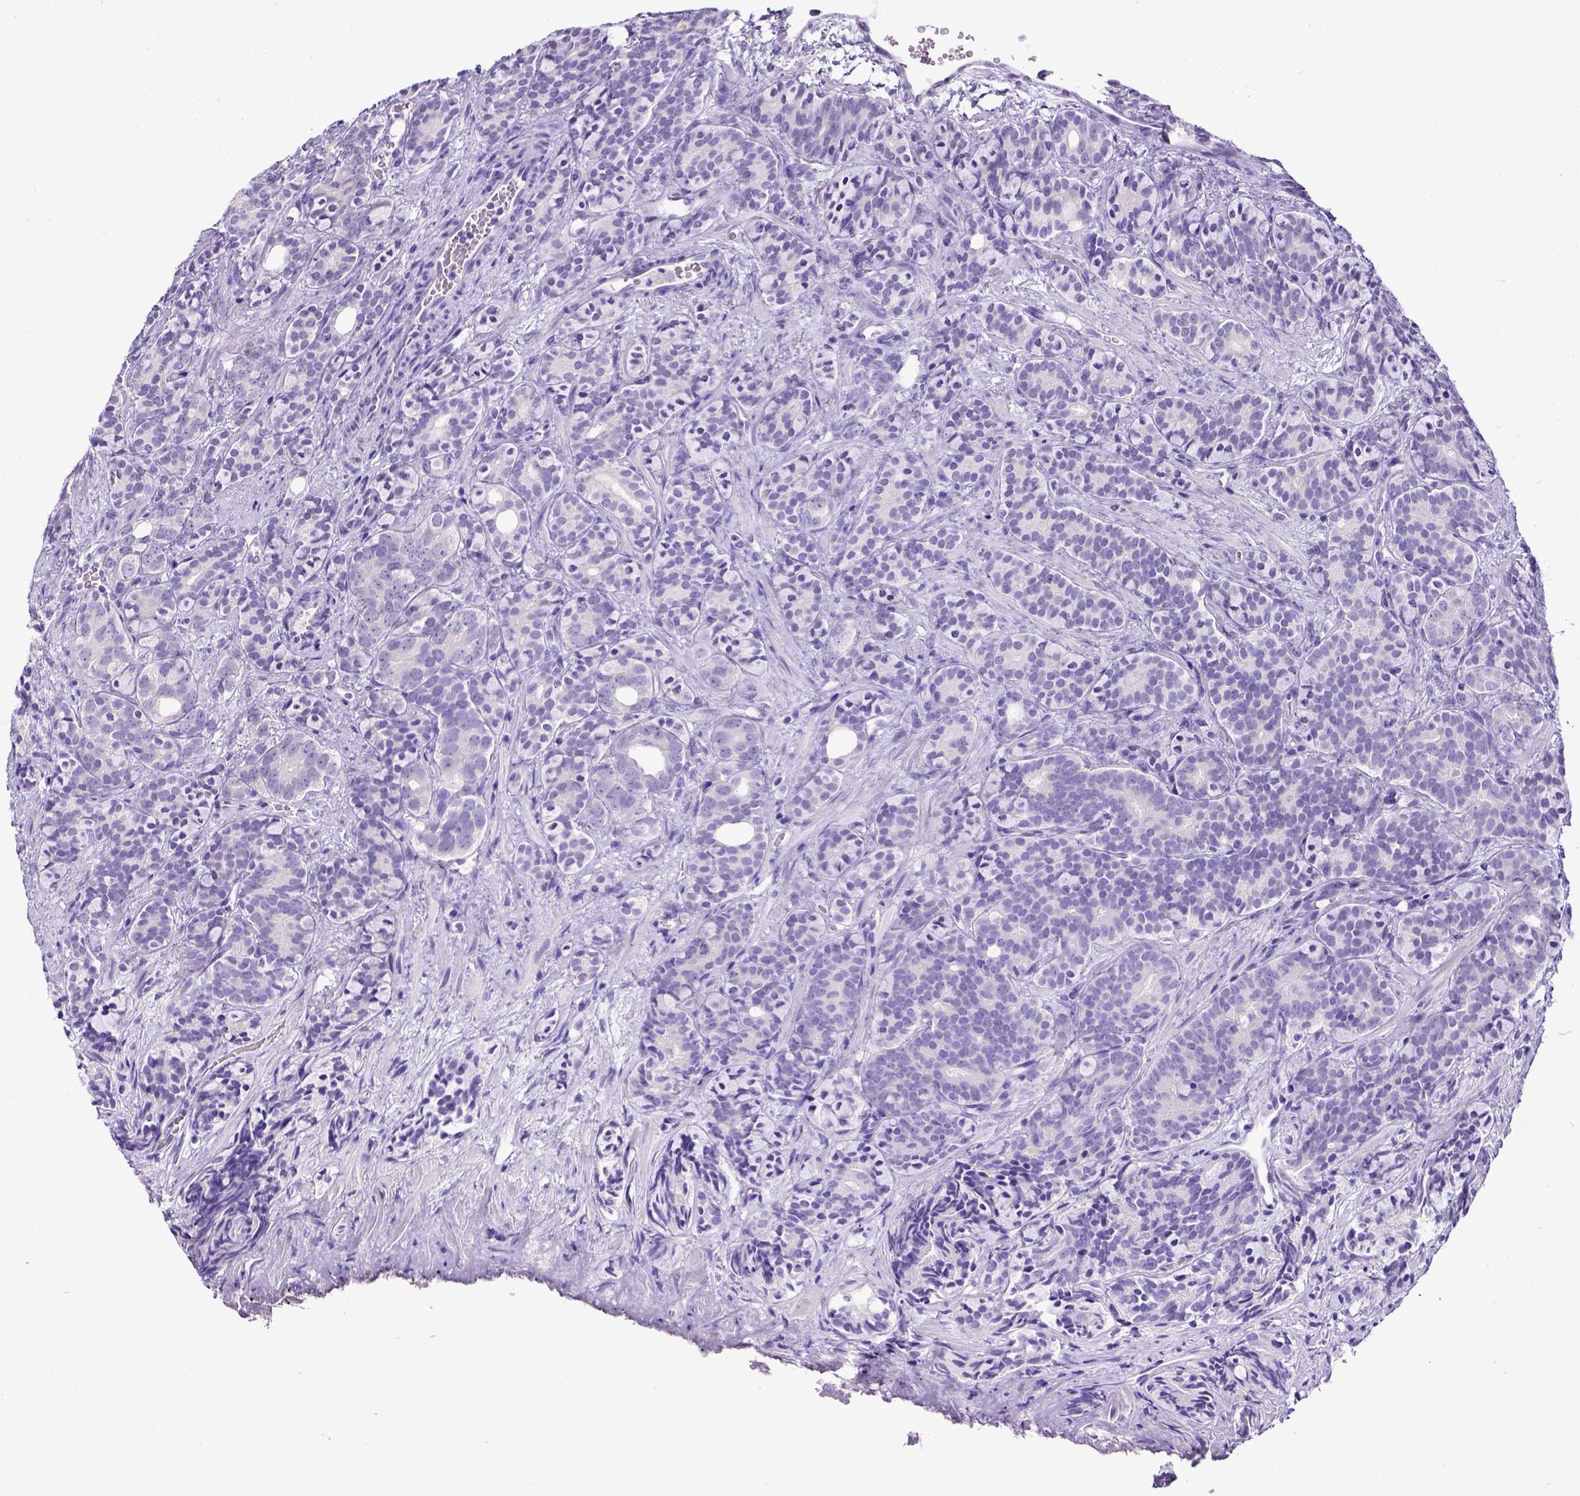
{"staining": {"intensity": "negative", "quantity": "none", "location": "none"}, "tissue": "prostate cancer", "cell_type": "Tumor cells", "image_type": "cancer", "snomed": [{"axis": "morphology", "description": "Adenocarcinoma, High grade"}, {"axis": "topography", "description": "Prostate"}], "caption": "The histopathology image displays no staining of tumor cells in prostate adenocarcinoma (high-grade).", "gene": "SATB2", "patient": {"sex": "male", "age": 84}}